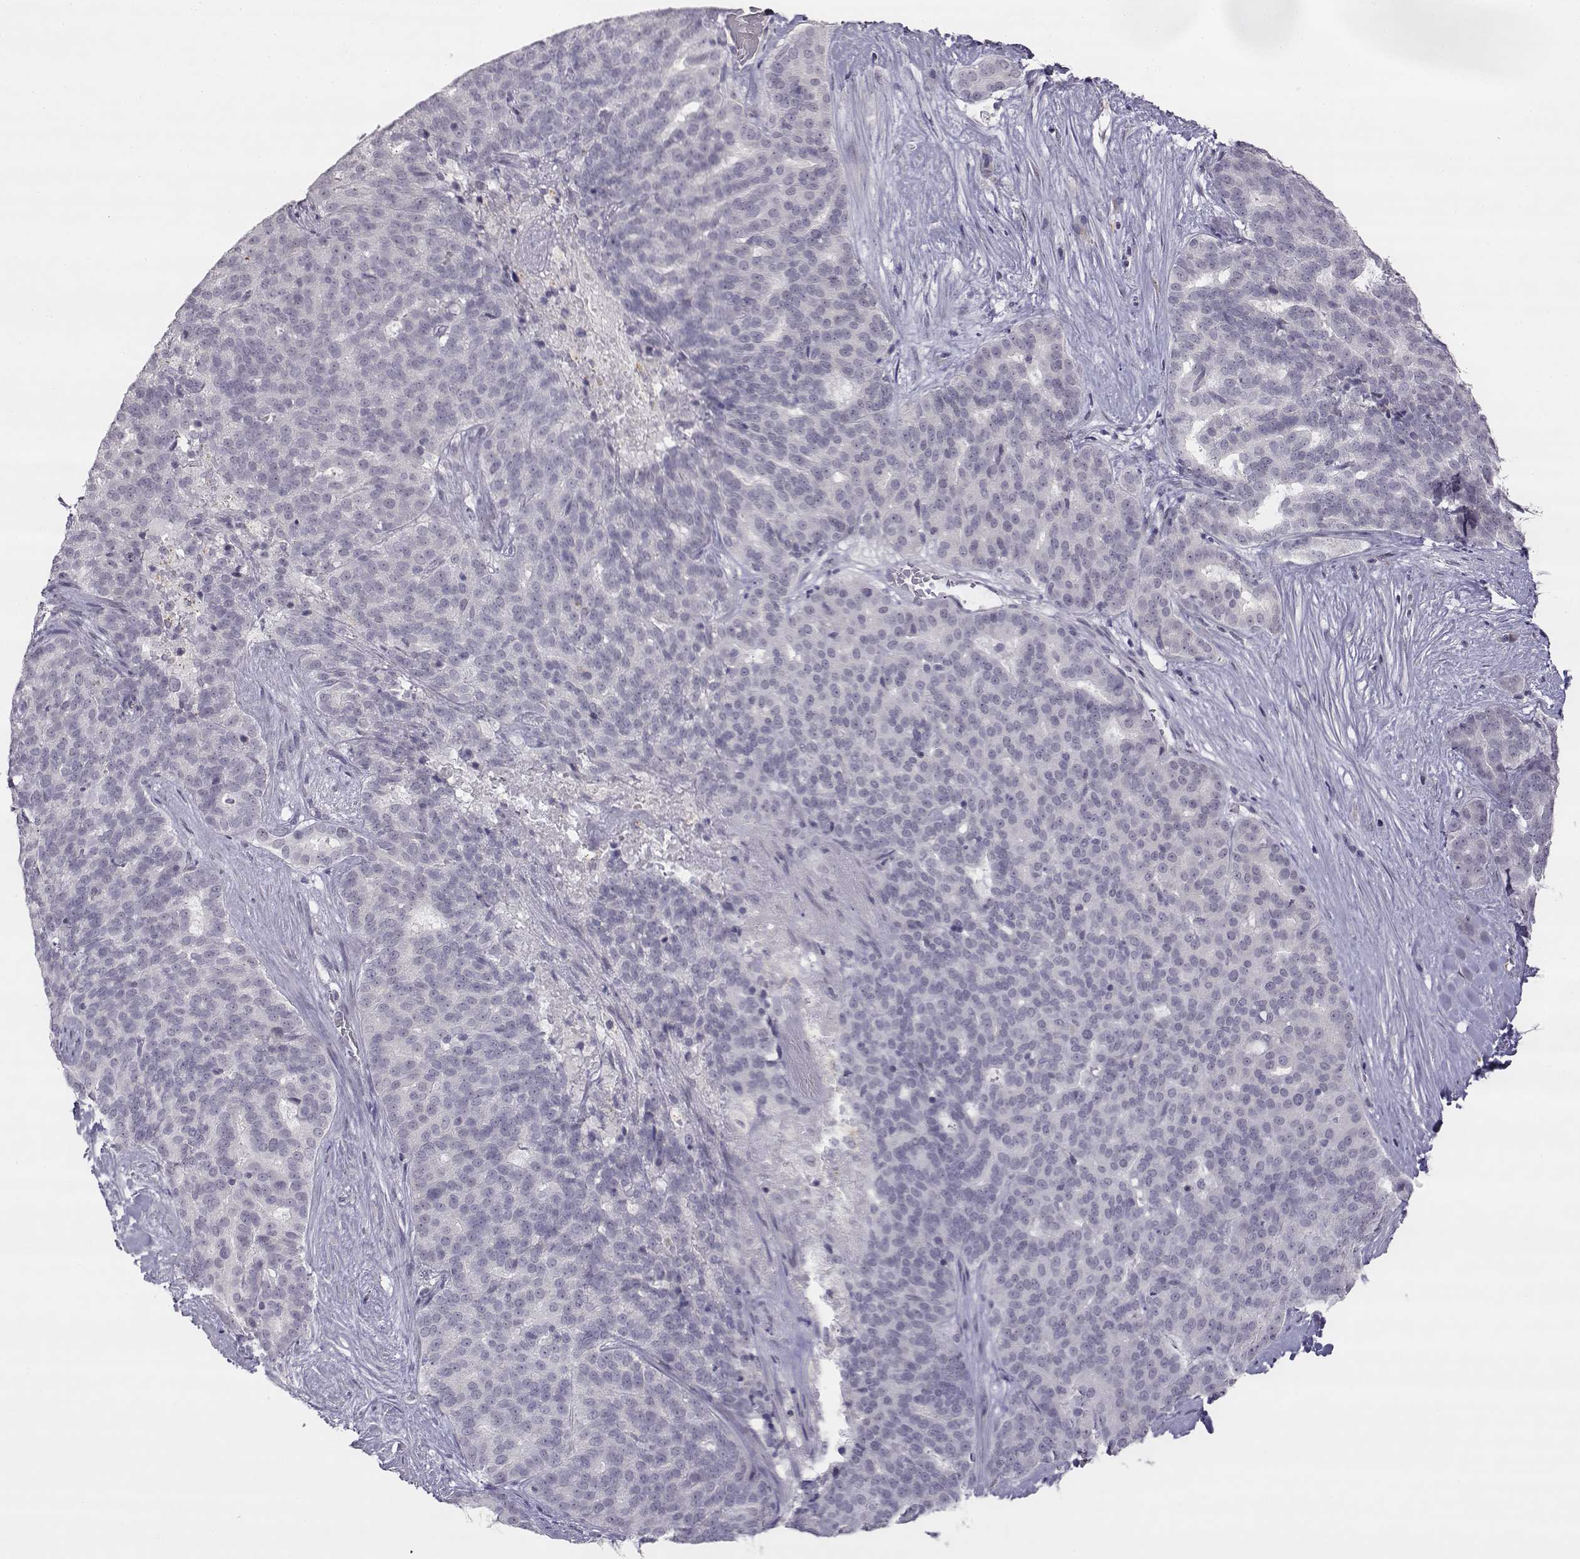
{"staining": {"intensity": "negative", "quantity": "none", "location": "none"}, "tissue": "liver cancer", "cell_type": "Tumor cells", "image_type": "cancer", "snomed": [{"axis": "morphology", "description": "Cholangiocarcinoma"}, {"axis": "topography", "description": "Liver"}], "caption": "Cholangiocarcinoma (liver) stained for a protein using IHC reveals no positivity tumor cells.", "gene": "VGF", "patient": {"sex": "female", "age": 47}}